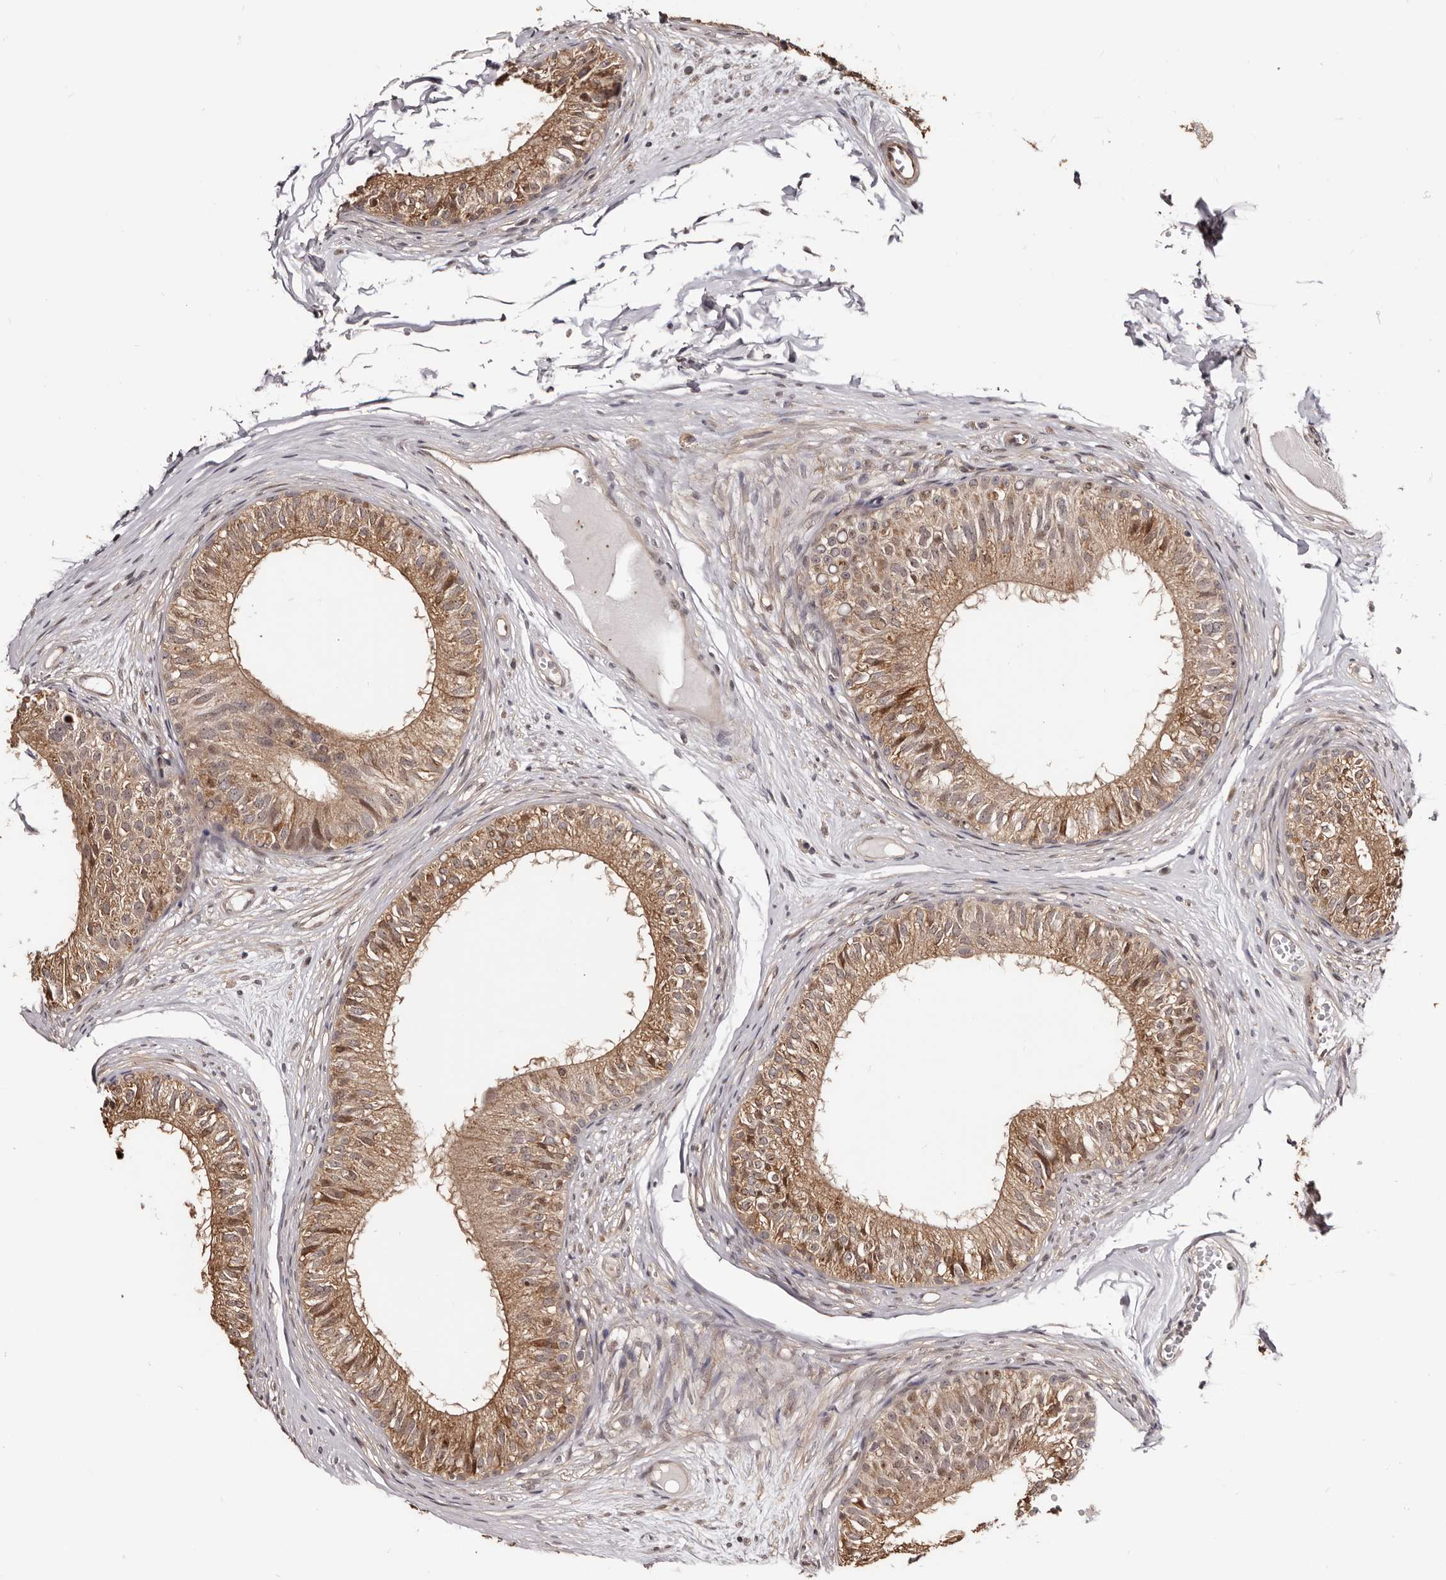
{"staining": {"intensity": "moderate", "quantity": ">75%", "location": "cytoplasmic/membranous,nuclear"}, "tissue": "epididymis", "cell_type": "Glandular cells", "image_type": "normal", "snomed": [{"axis": "morphology", "description": "Normal tissue, NOS"}, {"axis": "morphology", "description": "Seminoma in situ"}, {"axis": "topography", "description": "Testis"}, {"axis": "topography", "description": "Epididymis"}], "caption": "Moderate cytoplasmic/membranous,nuclear protein positivity is present in approximately >75% of glandular cells in epididymis.", "gene": "NOL12", "patient": {"sex": "male", "age": 28}}